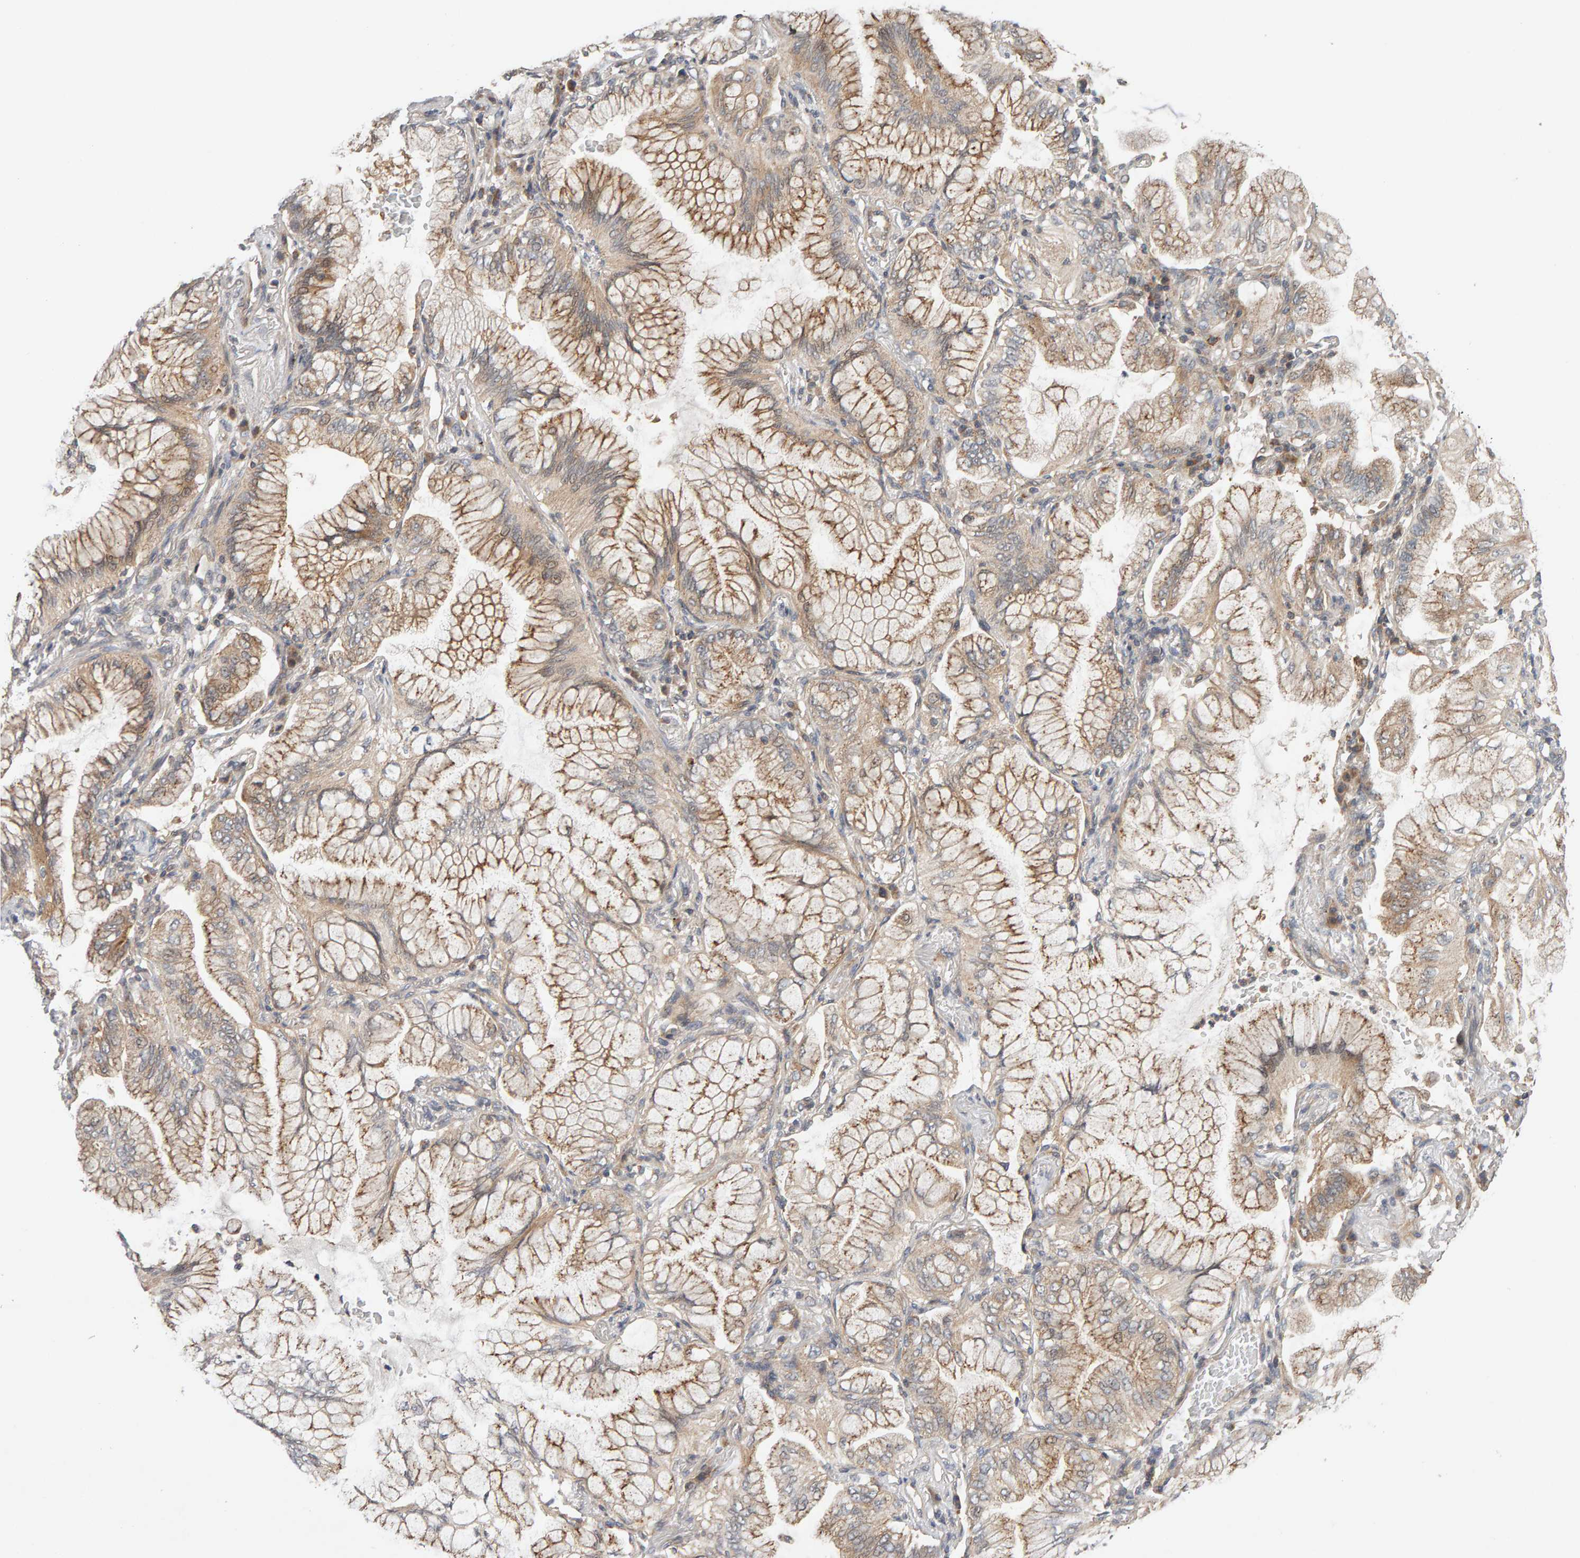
{"staining": {"intensity": "moderate", "quantity": ">75%", "location": "cytoplasmic/membranous"}, "tissue": "lung cancer", "cell_type": "Tumor cells", "image_type": "cancer", "snomed": [{"axis": "morphology", "description": "Adenocarcinoma, NOS"}, {"axis": "topography", "description": "Lung"}], "caption": "IHC of lung cancer (adenocarcinoma) demonstrates medium levels of moderate cytoplasmic/membranous expression in approximately >75% of tumor cells.", "gene": "DNAJC7", "patient": {"sex": "female", "age": 70}}